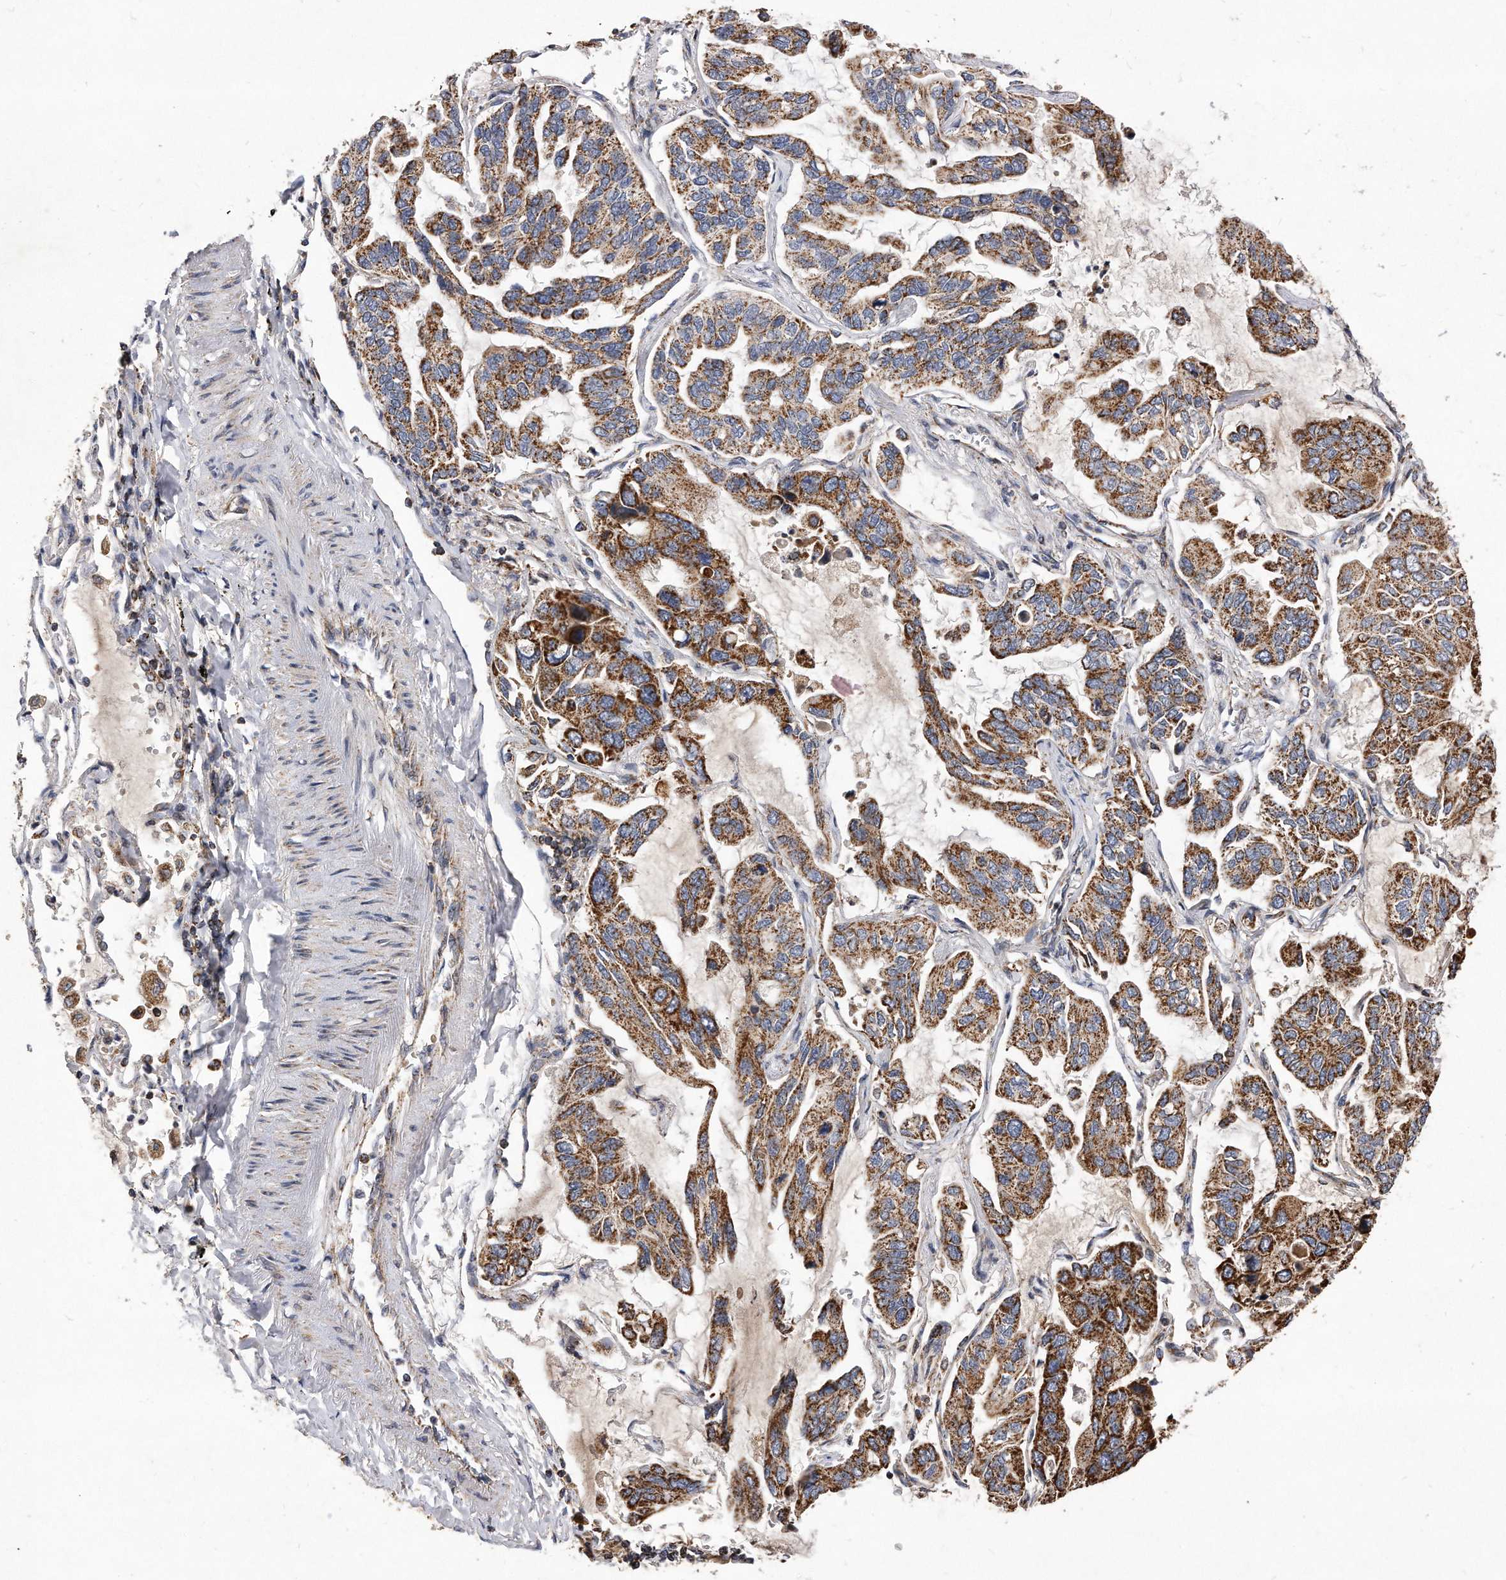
{"staining": {"intensity": "strong", "quantity": ">75%", "location": "cytoplasmic/membranous"}, "tissue": "lung cancer", "cell_type": "Tumor cells", "image_type": "cancer", "snomed": [{"axis": "morphology", "description": "Adenocarcinoma, NOS"}, {"axis": "topography", "description": "Lung"}], "caption": "Immunohistochemistry of lung adenocarcinoma displays high levels of strong cytoplasmic/membranous staining in about >75% of tumor cells.", "gene": "PPP5C", "patient": {"sex": "male", "age": 64}}